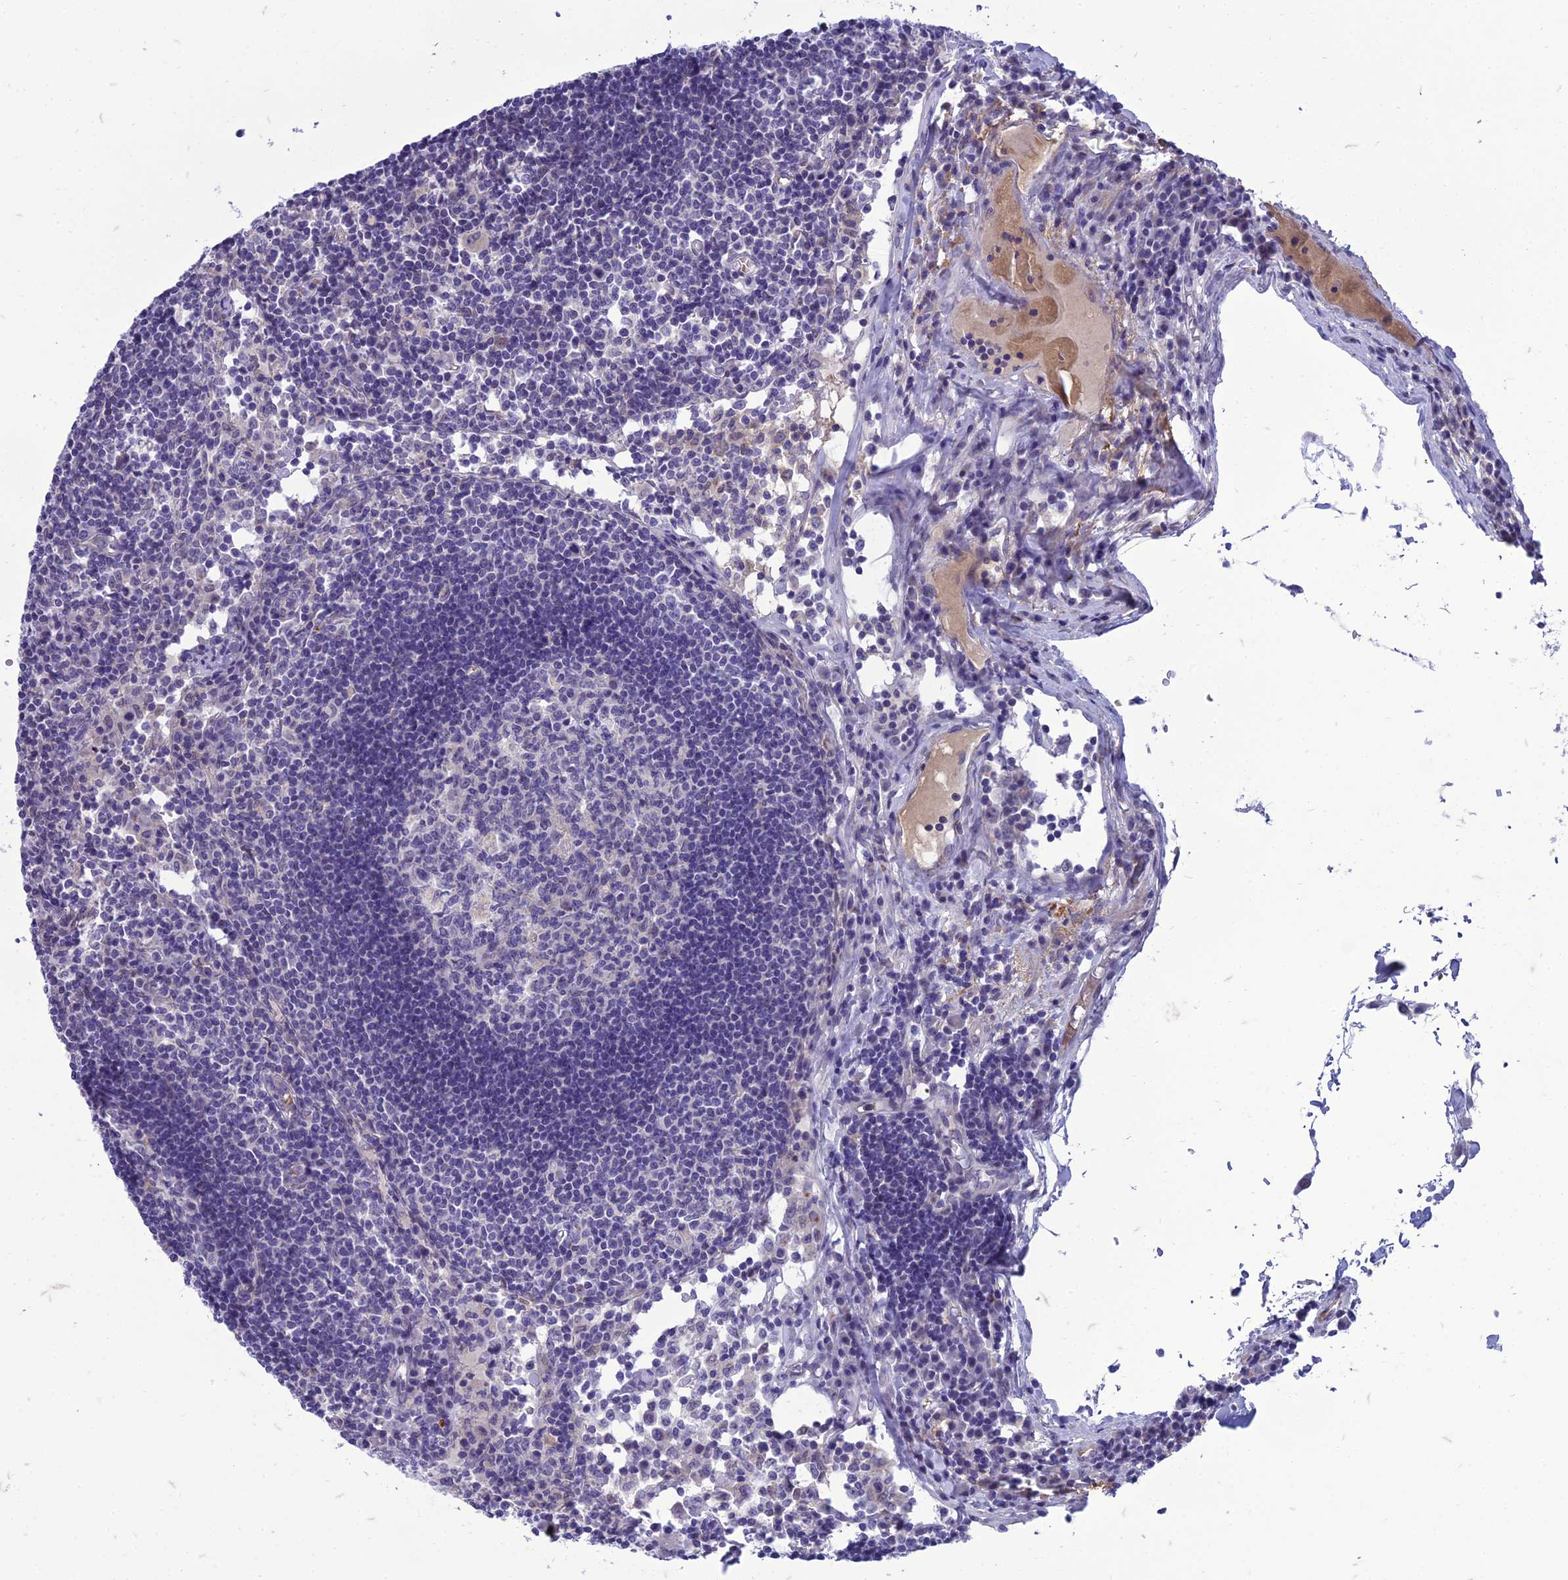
{"staining": {"intensity": "negative", "quantity": "none", "location": "none"}, "tissue": "lymph node", "cell_type": "Germinal center cells", "image_type": "normal", "snomed": [{"axis": "morphology", "description": "Normal tissue, NOS"}, {"axis": "topography", "description": "Lymph node"}], "caption": "A high-resolution photomicrograph shows IHC staining of normal lymph node, which shows no significant expression in germinal center cells. (DAB IHC, high magnification).", "gene": "ANKS4B", "patient": {"sex": "female", "age": 55}}